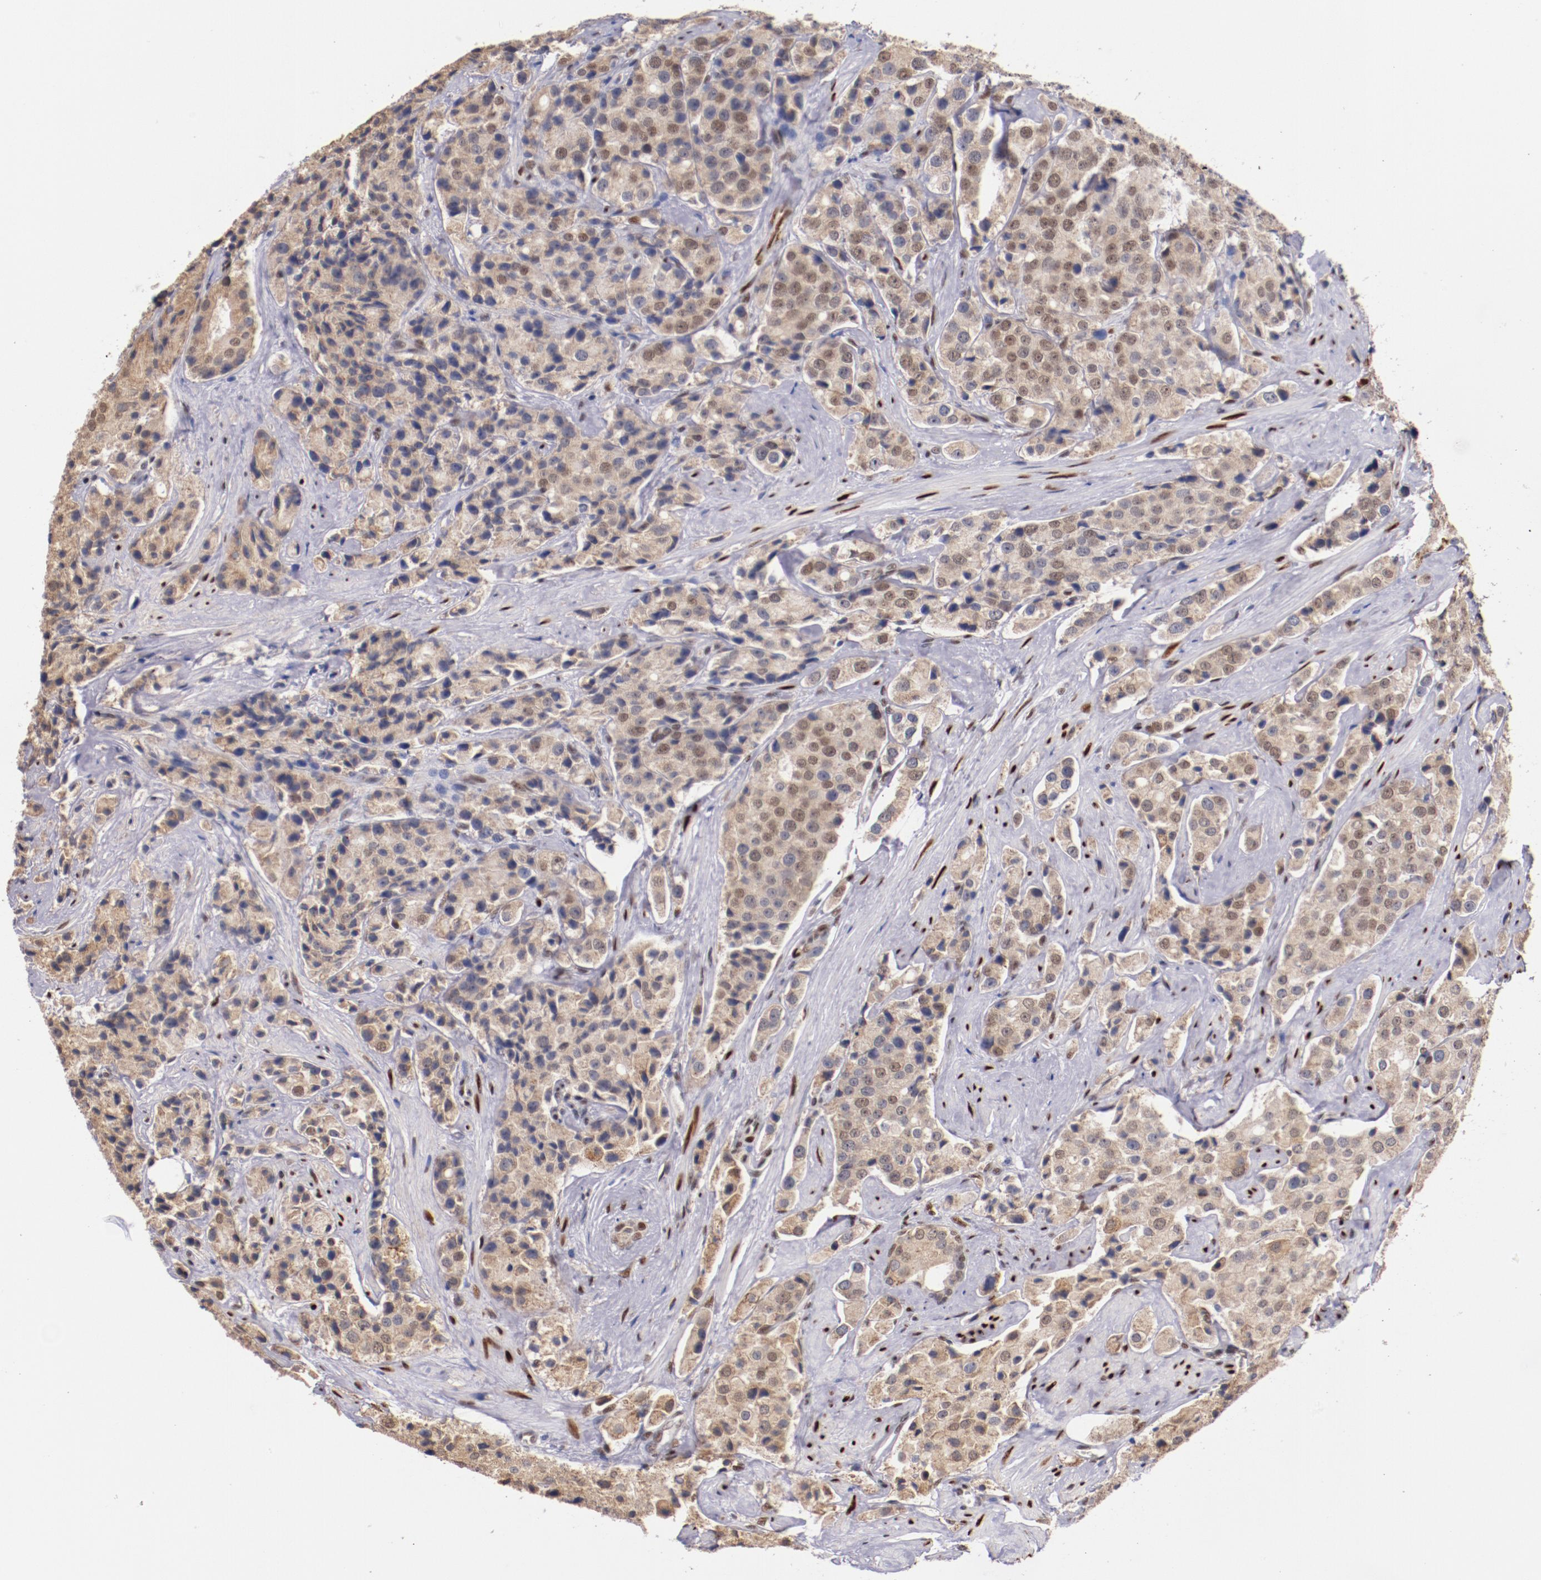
{"staining": {"intensity": "weak", "quantity": ">75%", "location": "cytoplasmic/membranous"}, "tissue": "prostate cancer", "cell_type": "Tumor cells", "image_type": "cancer", "snomed": [{"axis": "morphology", "description": "Adenocarcinoma, Medium grade"}, {"axis": "topography", "description": "Prostate"}], "caption": "Prostate cancer stained with DAB IHC reveals low levels of weak cytoplasmic/membranous positivity in about >75% of tumor cells. Using DAB (brown) and hematoxylin (blue) stains, captured at high magnification using brightfield microscopy.", "gene": "SRF", "patient": {"sex": "male", "age": 70}}